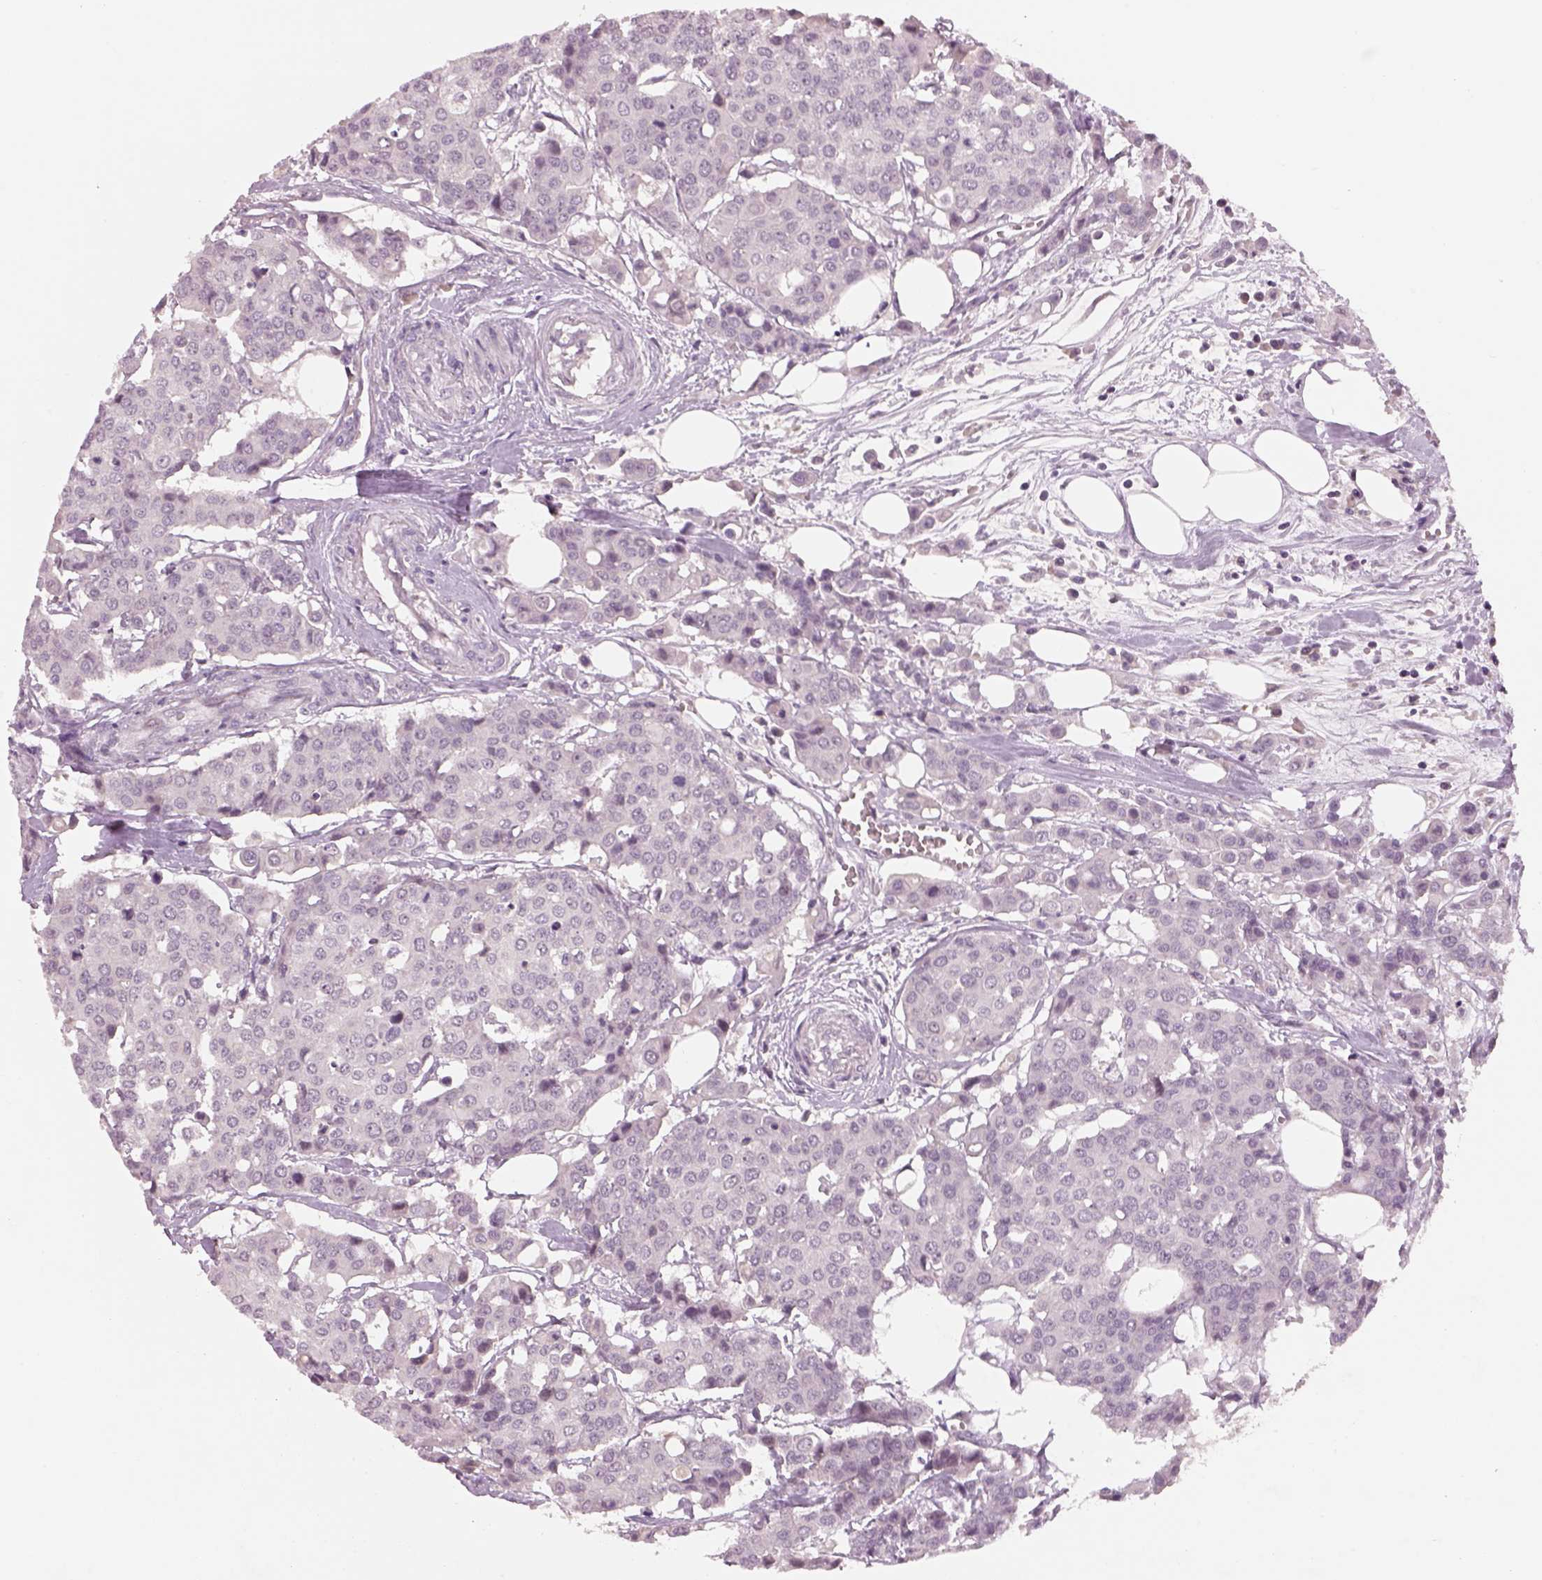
{"staining": {"intensity": "negative", "quantity": "none", "location": "none"}, "tissue": "carcinoid", "cell_type": "Tumor cells", "image_type": "cancer", "snomed": [{"axis": "morphology", "description": "Carcinoid, malignant, NOS"}, {"axis": "topography", "description": "Colon"}], "caption": "The photomicrograph shows no staining of tumor cells in malignant carcinoid.", "gene": "GDNF", "patient": {"sex": "male", "age": 81}}